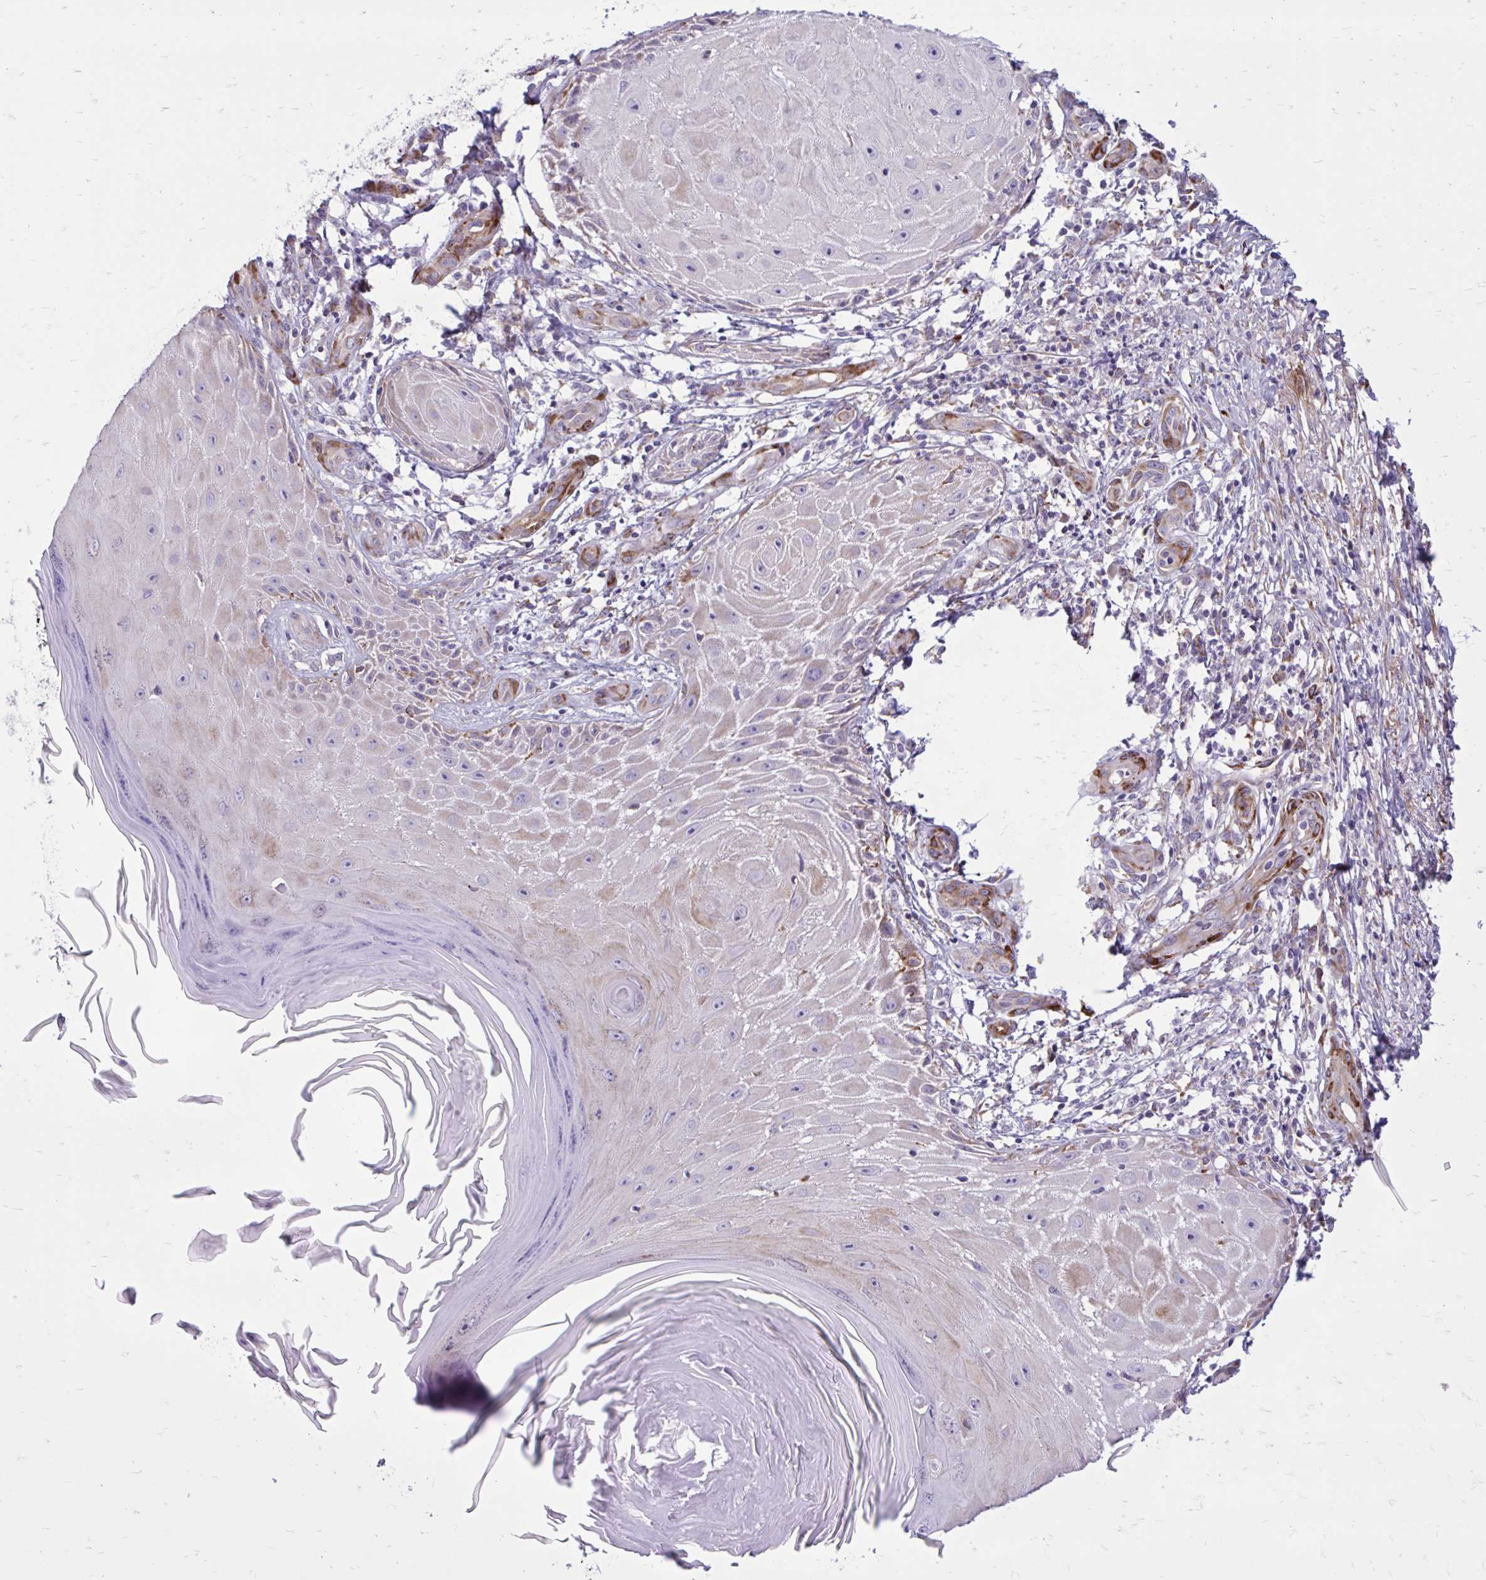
{"staining": {"intensity": "moderate", "quantity": "<25%", "location": "cytoplasmic/membranous"}, "tissue": "skin cancer", "cell_type": "Tumor cells", "image_type": "cancer", "snomed": [{"axis": "morphology", "description": "Squamous cell carcinoma, NOS"}, {"axis": "topography", "description": "Skin"}], "caption": "Tumor cells exhibit low levels of moderate cytoplasmic/membranous expression in approximately <25% of cells in human skin squamous cell carcinoma.", "gene": "BEND5", "patient": {"sex": "female", "age": 77}}